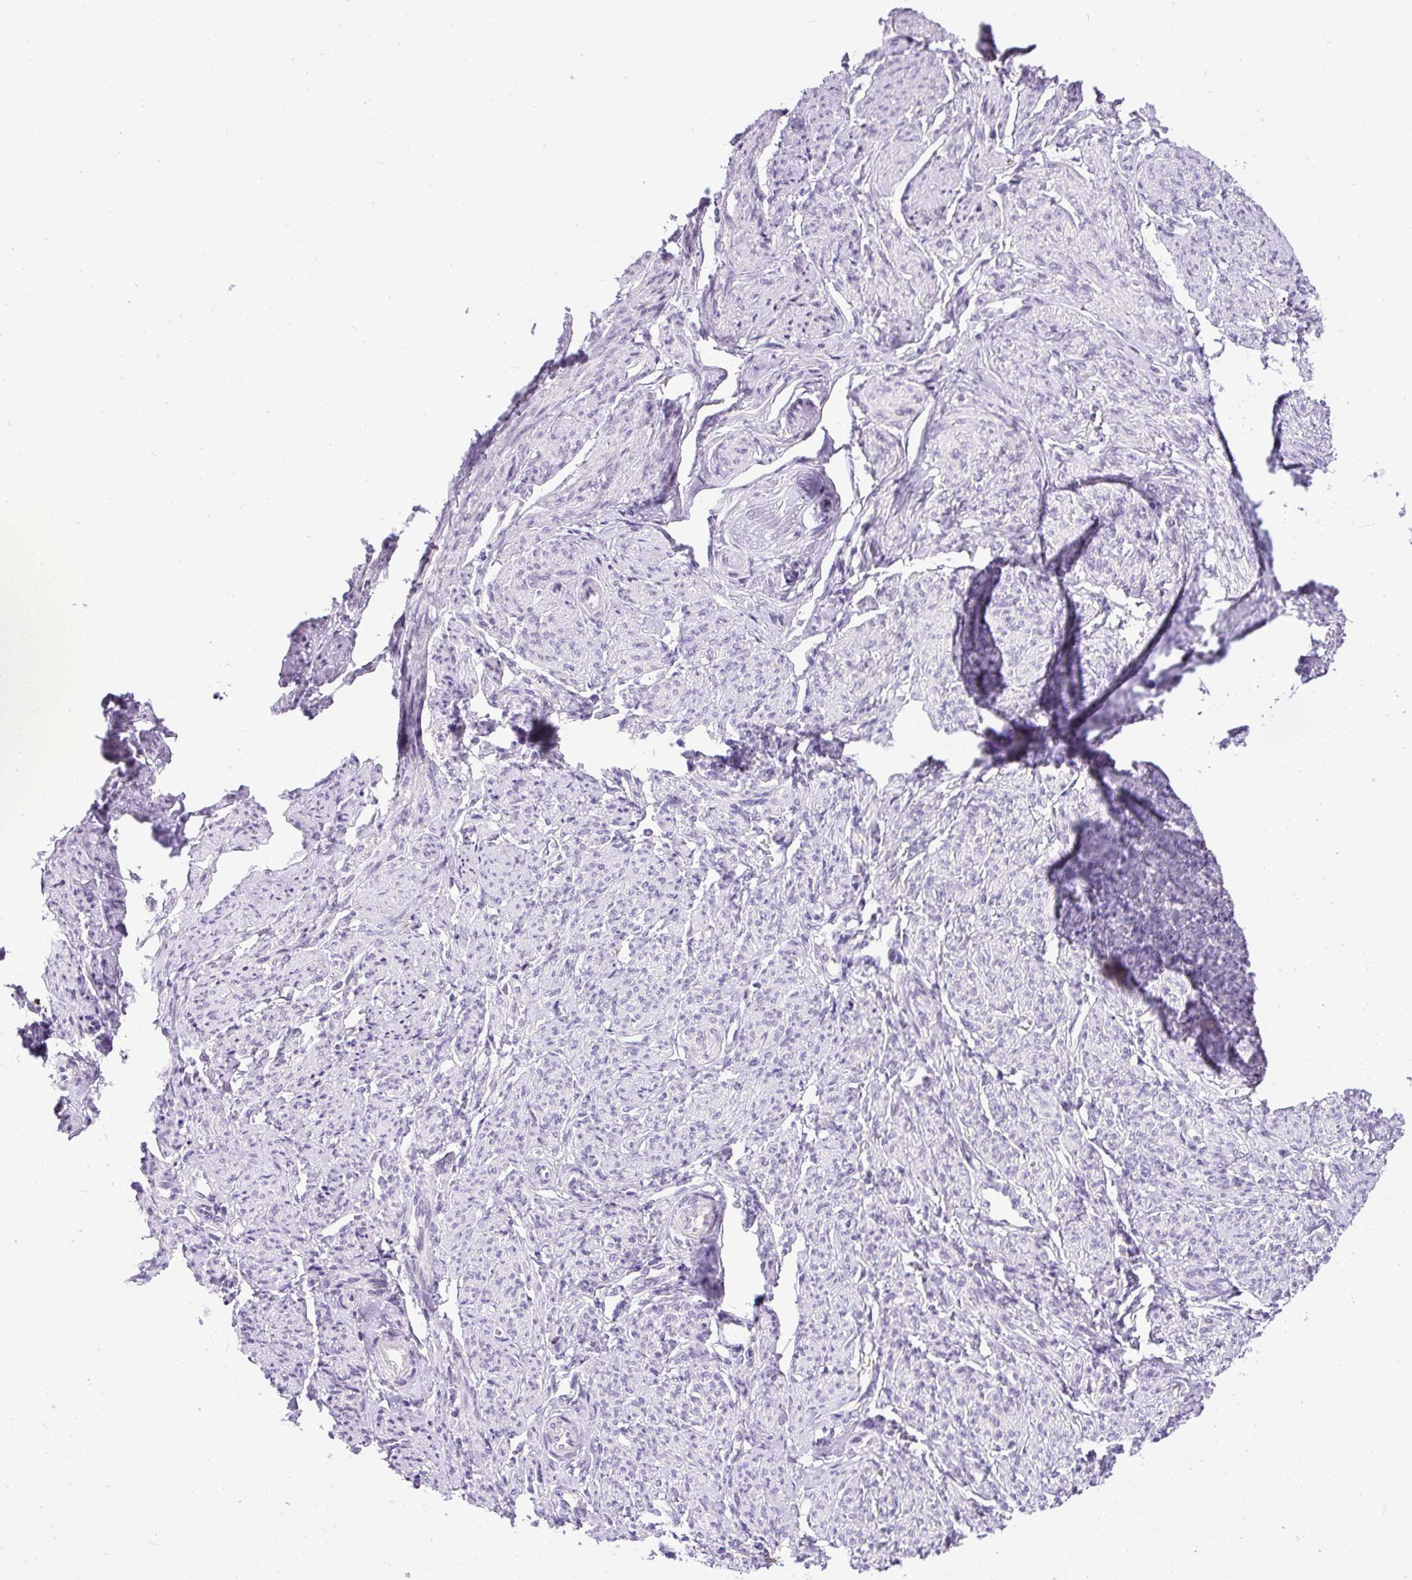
{"staining": {"intensity": "negative", "quantity": "none", "location": "none"}, "tissue": "smooth muscle", "cell_type": "Smooth muscle cells", "image_type": "normal", "snomed": [{"axis": "morphology", "description": "Normal tissue, NOS"}, {"axis": "topography", "description": "Smooth muscle"}], "caption": "This histopathology image is of normal smooth muscle stained with immunohistochemistry to label a protein in brown with the nuclei are counter-stained blue. There is no expression in smooth muscle cells.", "gene": "WNT10B", "patient": {"sex": "female", "age": 65}}